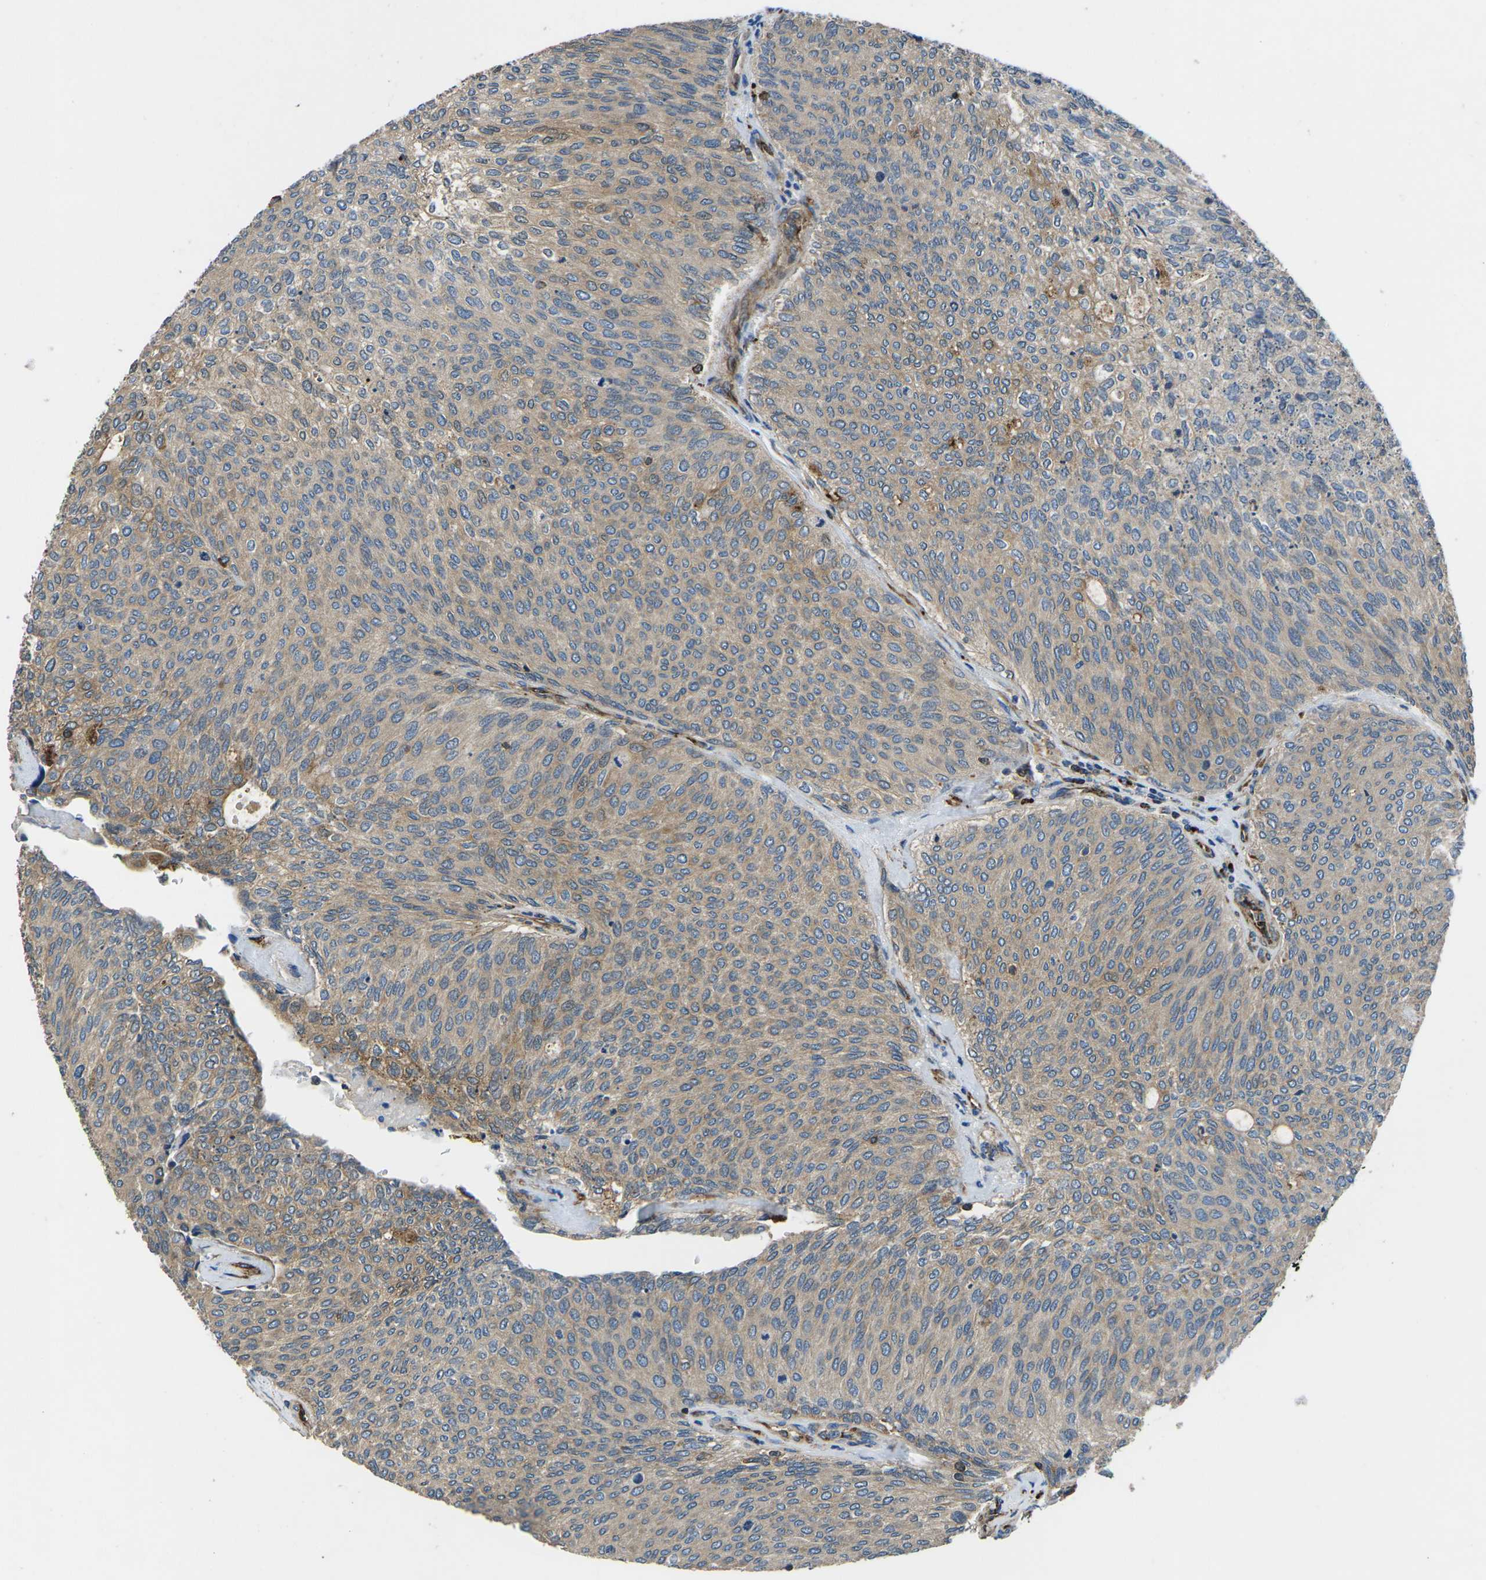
{"staining": {"intensity": "weak", "quantity": ">75%", "location": "cytoplasmic/membranous"}, "tissue": "urothelial cancer", "cell_type": "Tumor cells", "image_type": "cancer", "snomed": [{"axis": "morphology", "description": "Urothelial carcinoma, Low grade"}, {"axis": "topography", "description": "Urinary bladder"}], "caption": "Immunohistochemical staining of human urothelial cancer shows low levels of weak cytoplasmic/membranous protein expression in about >75% of tumor cells.", "gene": "KCNJ15", "patient": {"sex": "female", "age": 79}}